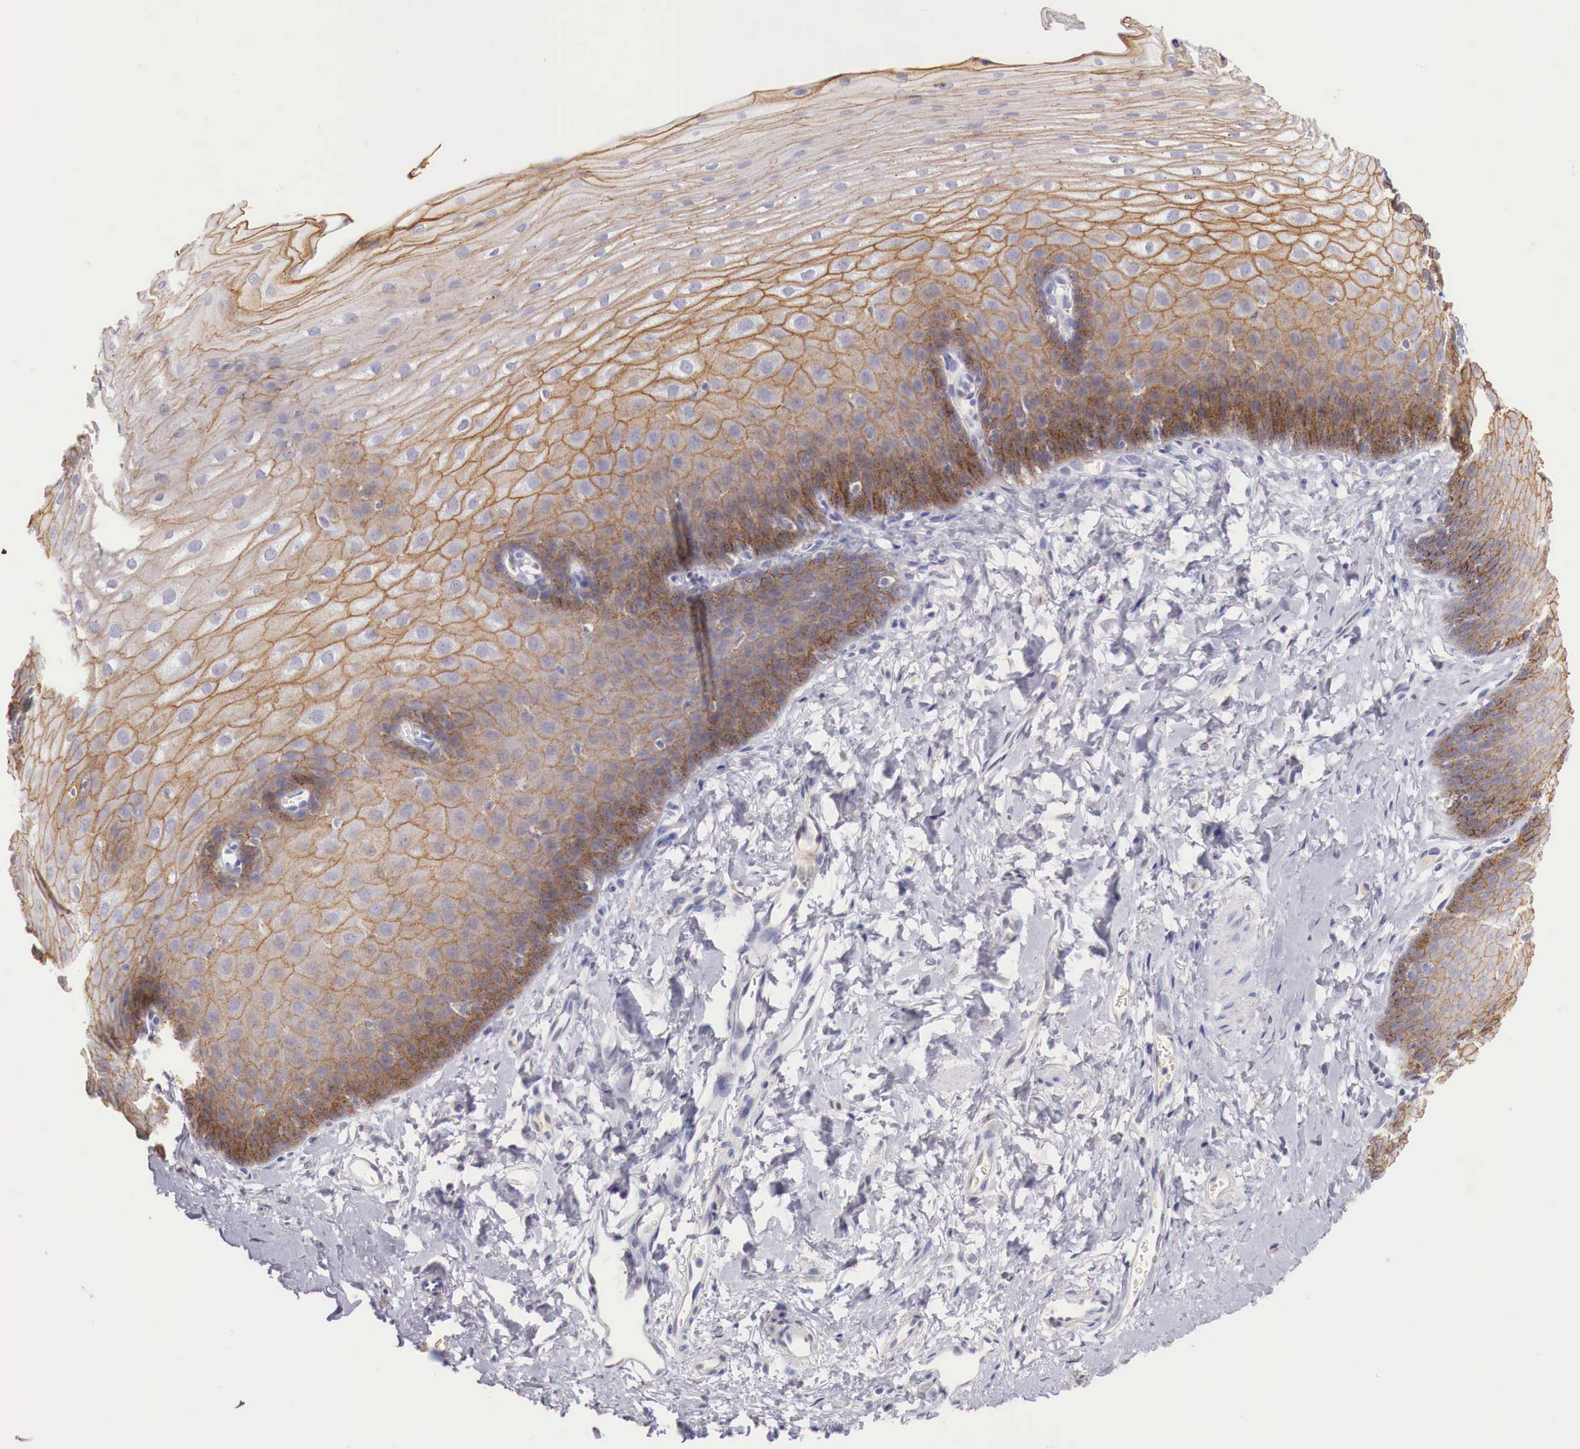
{"staining": {"intensity": "strong", "quantity": ">75%", "location": "cytoplasmic/membranous"}, "tissue": "esophagus", "cell_type": "Squamous epithelial cells", "image_type": "normal", "snomed": [{"axis": "morphology", "description": "Normal tissue, NOS"}, {"axis": "topography", "description": "Esophagus"}], "caption": "The image shows staining of benign esophagus, revealing strong cytoplasmic/membranous protein staining (brown color) within squamous epithelial cells.", "gene": "ITIH6", "patient": {"sex": "male", "age": 70}}